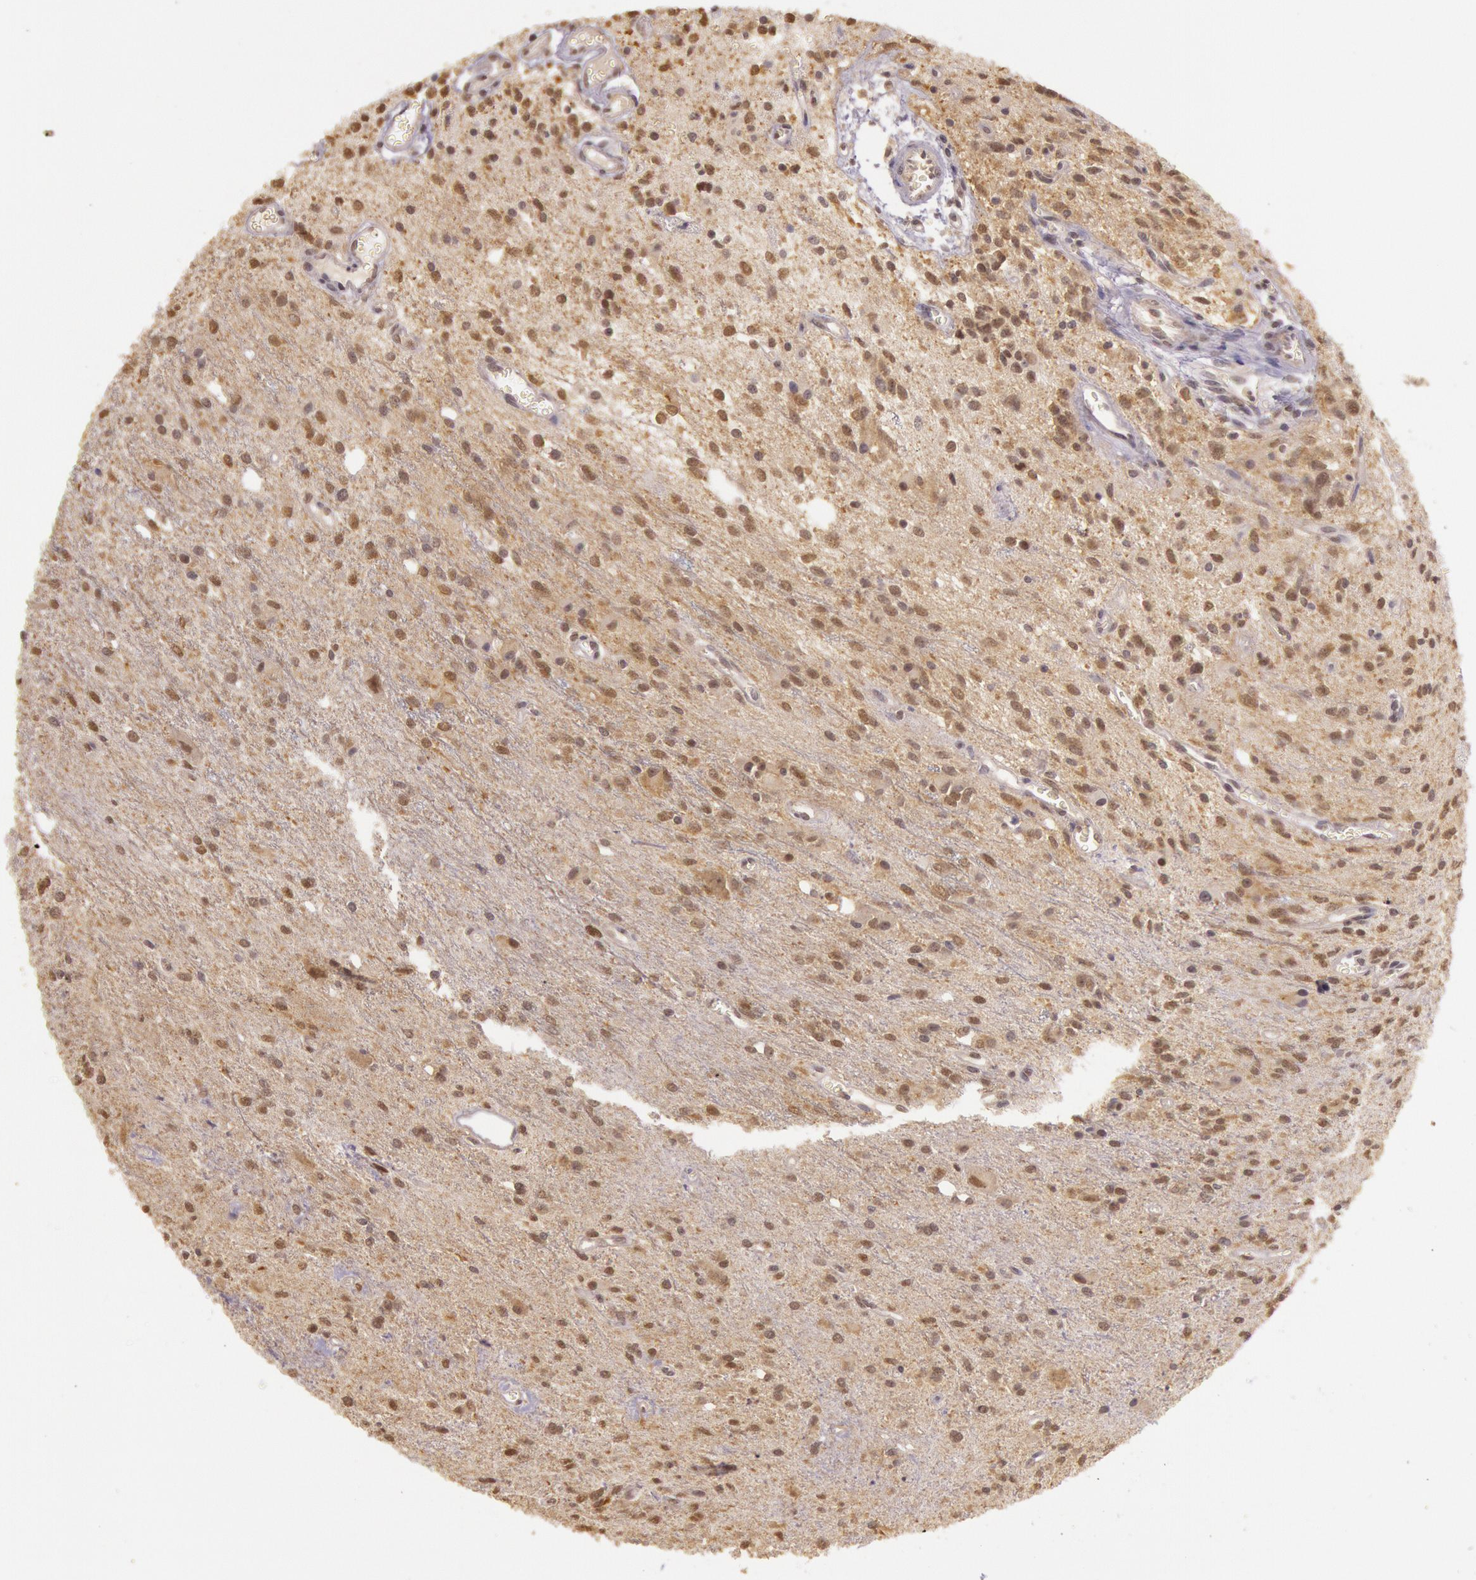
{"staining": {"intensity": "weak", "quantity": ">75%", "location": "cytoplasmic/membranous"}, "tissue": "glioma", "cell_type": "Tumor cells", "image_type": "cancer", "snomed": [{"axis": "morphology", "description": "Glioma, malignant, Low grade"}, {"axis": "topography", "description": "Brain"}], "caption": "Malignant glioma (low-grade) tissue shows weak cytoplasmic/membranous positivity in approximately >75% of tumor cells, visualized by immunohistochemistry.", "gene": "RTL10", "patient": {"sex": "female", "age": 15}}